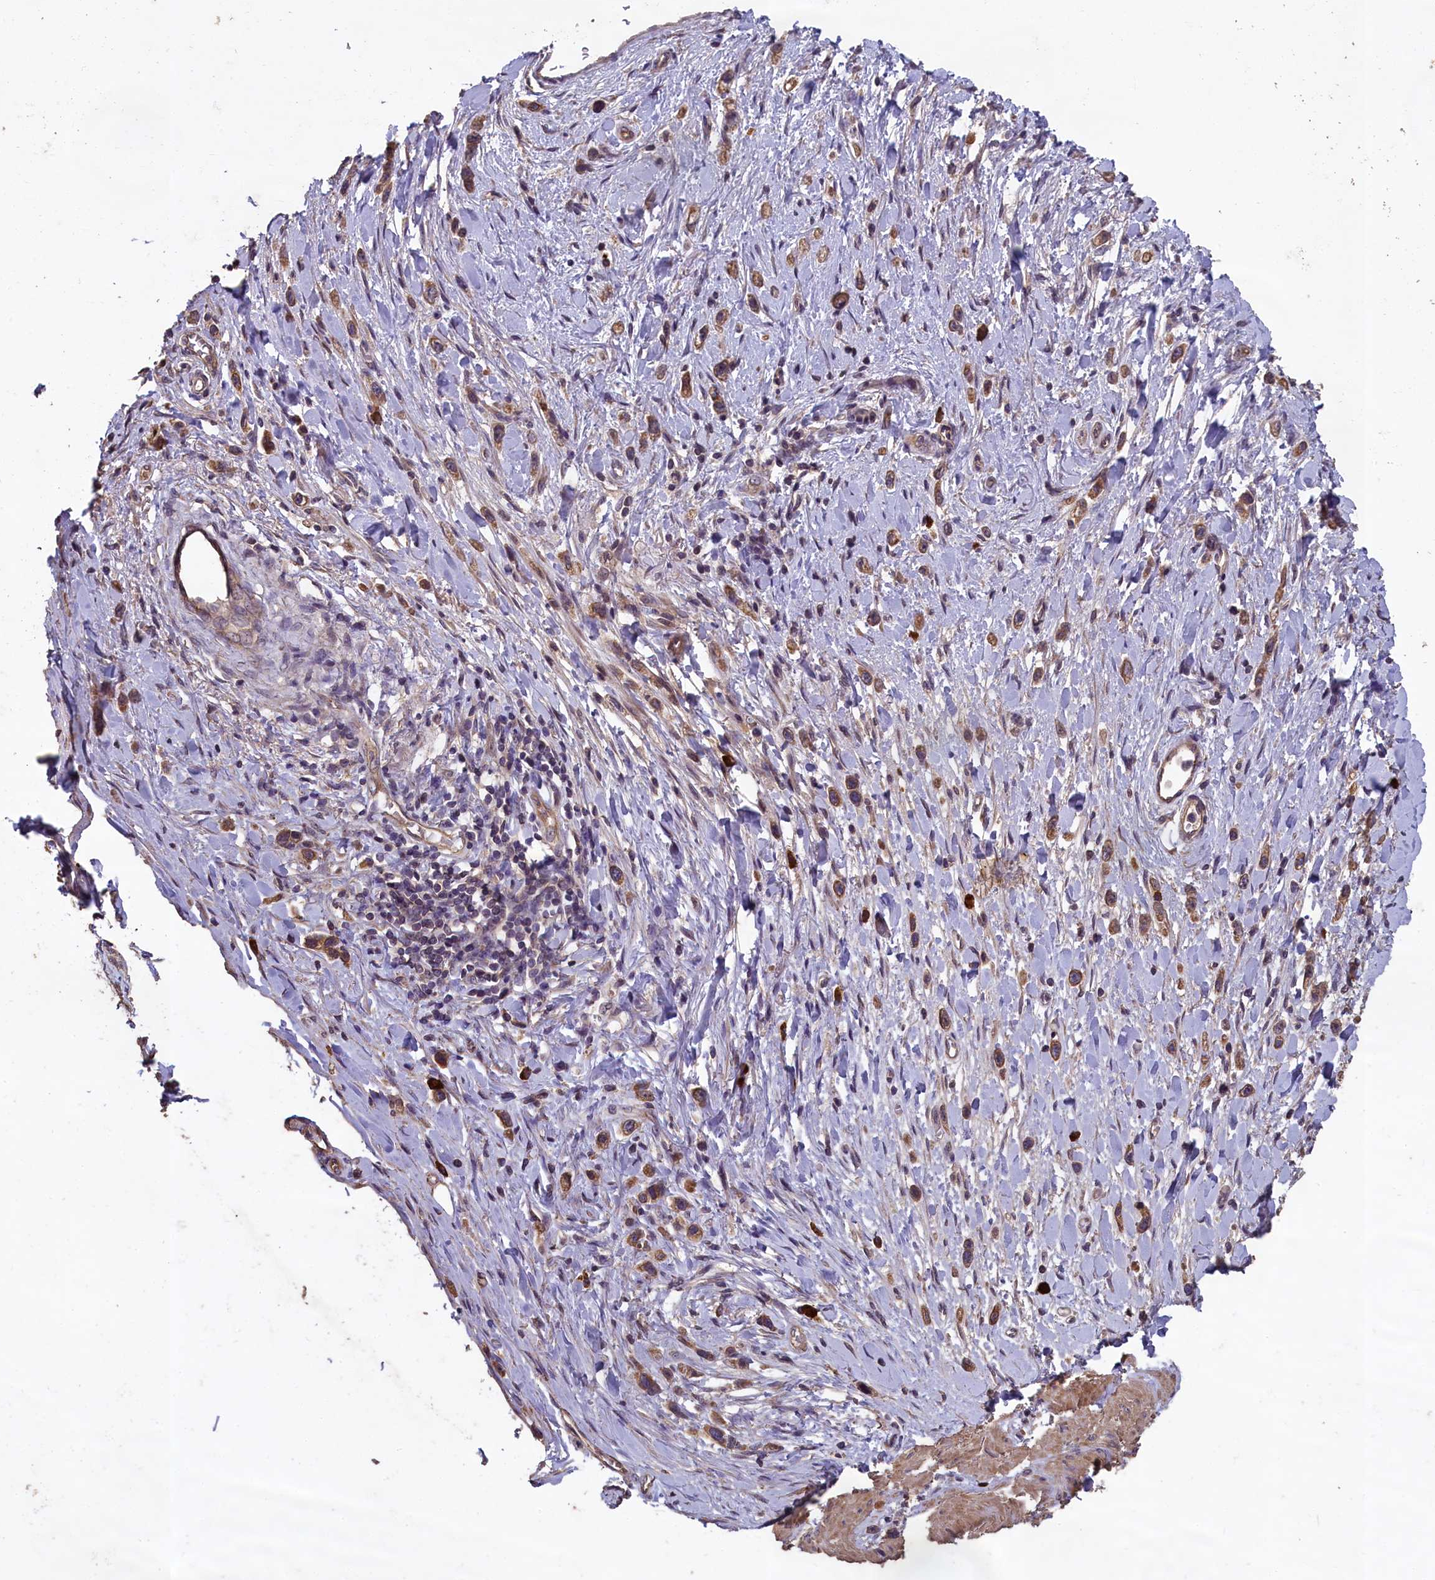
{"staining": {"intensity": "moderate", "quantity": ">75%", "location": "cytoplasmic/membranous"}, "tissue": "stomach cancer", "cell_type": "Tumor cells", "image_type": "cancer", "snomed": [{"axis": "morphology", "description": "Adenocarcinoma, NOS"}, {"axis": "topography", "description": "Stomach"}], "caption": "This histopathology image shows stomach cancer (adenocarcinoma) stained with IHC to label a protein in brown. The cytoplasmic/membranous of tumor cells show moderate positivity for the protein. Nuclei are counter-stained blue.", "gene": "CHD9", "patient": {"sex": "female", "age": 65}}